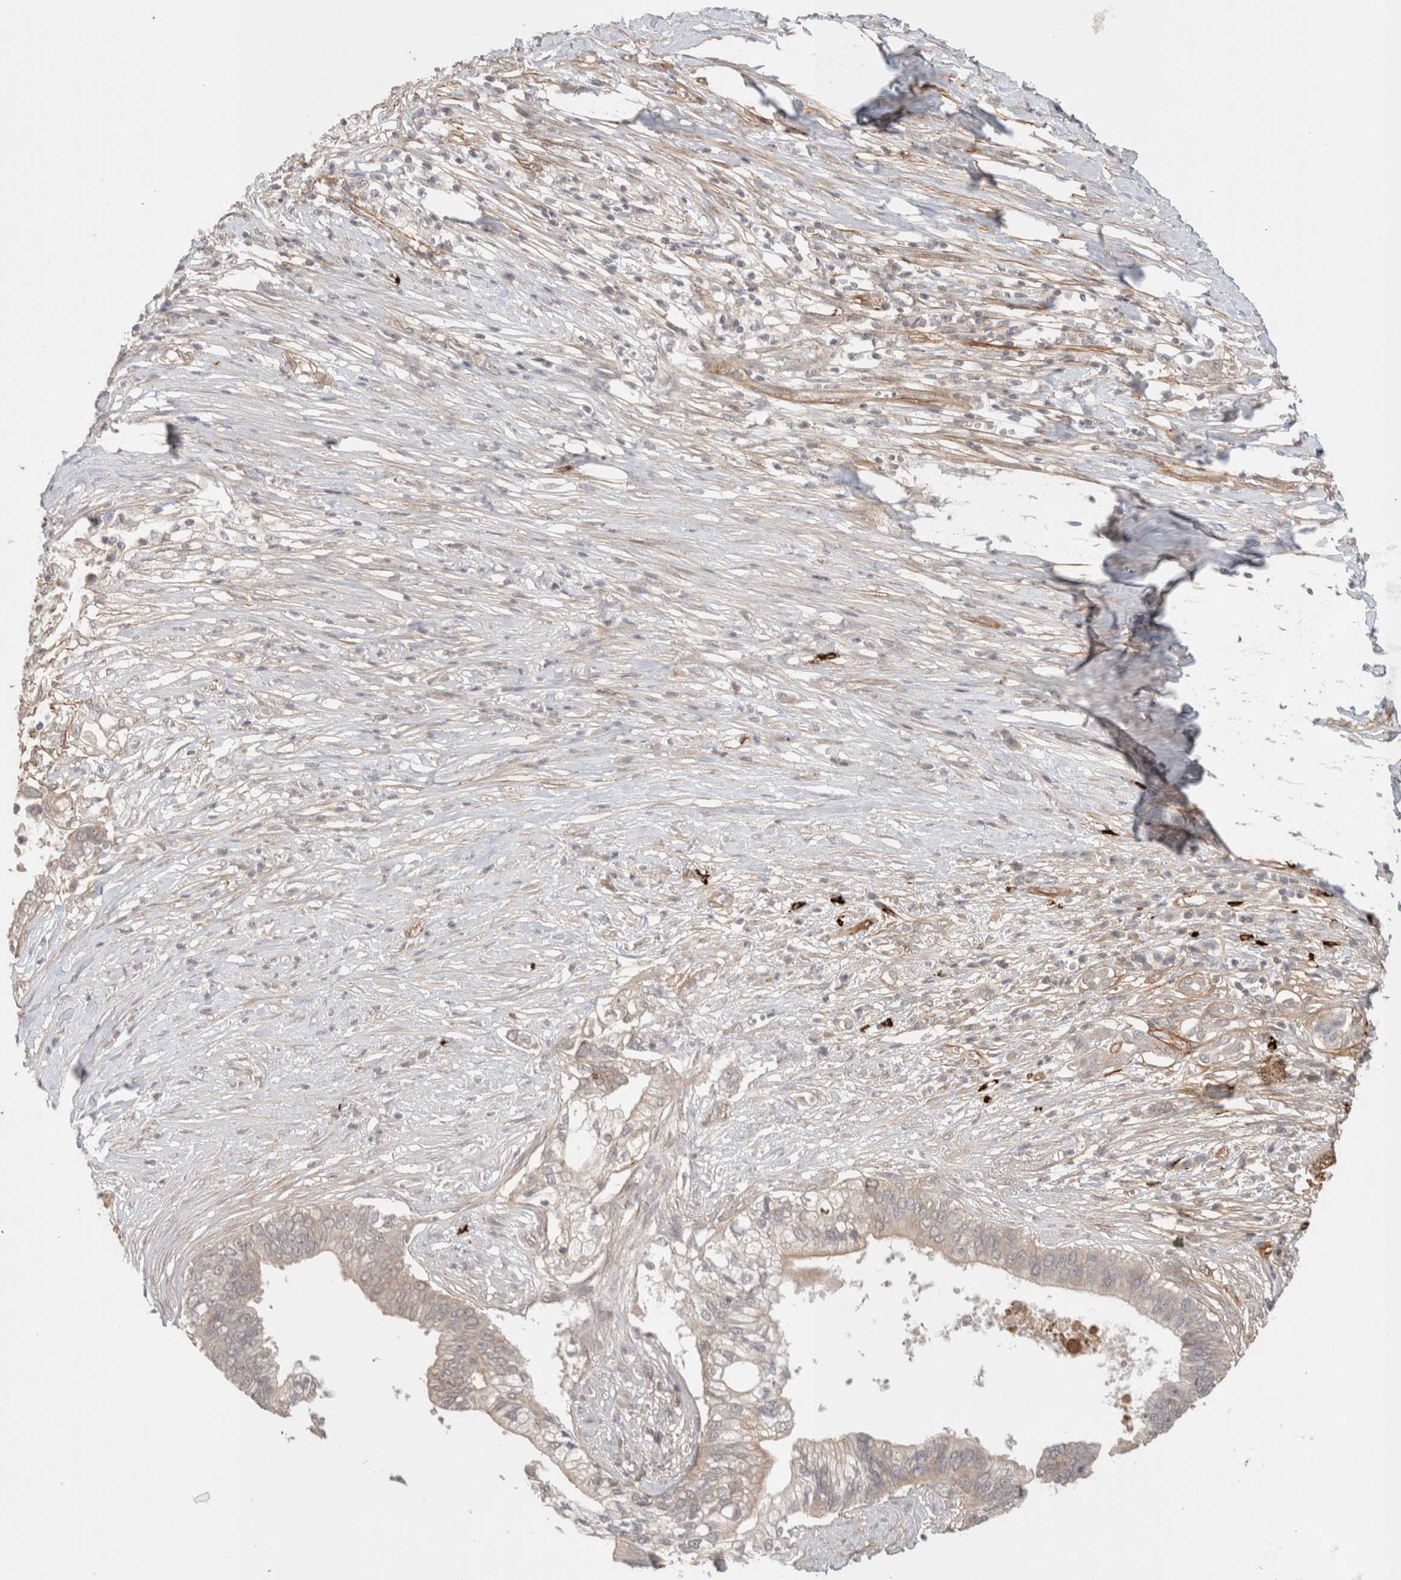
{"staining": {"intensity": "negative", "quantity": "none", "location": "none"}, "tissue": "pancreatic cancer", "cell_type": "Tumor cells", "image_type": "cancer", "snomed": [{"axis": "morphology", "description": "Normal tissue, NOS"}, {"axis": "morphology", "description": "Adenocarcinoma, NOS"}, {"axis": "topography", "description": "Pancreas"}, {"axis": "topography", "description": "Peripheral nerve tissue"}], "caption": "This is an immunohistochemistry histopathology image of adenocarcinoma (pancreatic). There is no positivity in tumor cells.", "gene": "HSPG2", "patient": {"sex": "male", "age": 59}}